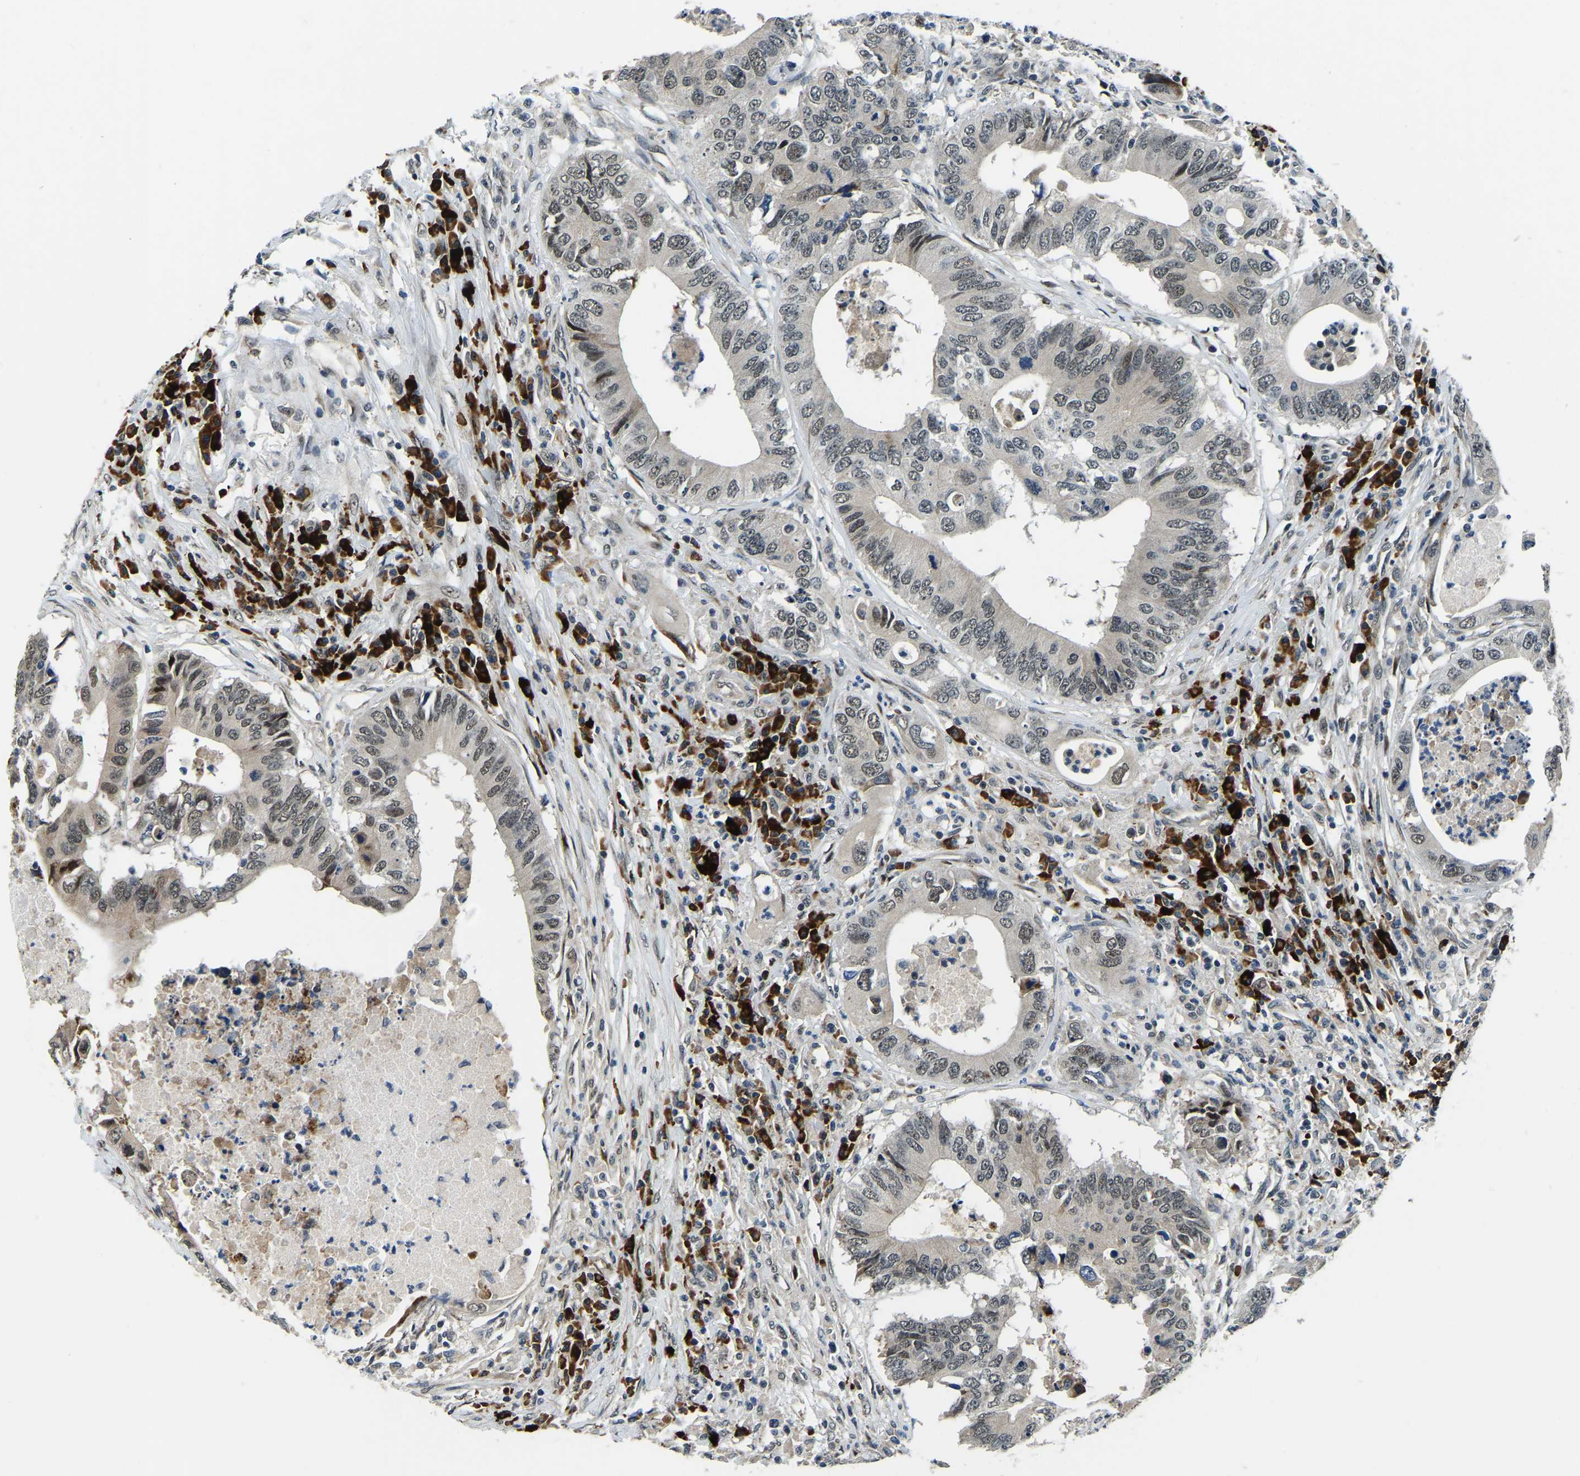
{"staining": {"intensity": "moderate", "quantity": "25%-75%", "location": "cytoplasmic/membranous,nuclear"}, "tissue": "colorectal cancer", "cell_type": "Tumor cells", "image_type": "cancer", "snomed": [{"axis": "morphology", "description": "Adenocarcinoma, NOS"}, {"axis": "topography", "description": "Colon"}], "caption": "Human adenocarcinoma (colorectal) stained with a protein marker displays moderate staining in tumor cells.", "gene": "ING2", "patient": {"sex": "male", "age": 71}}